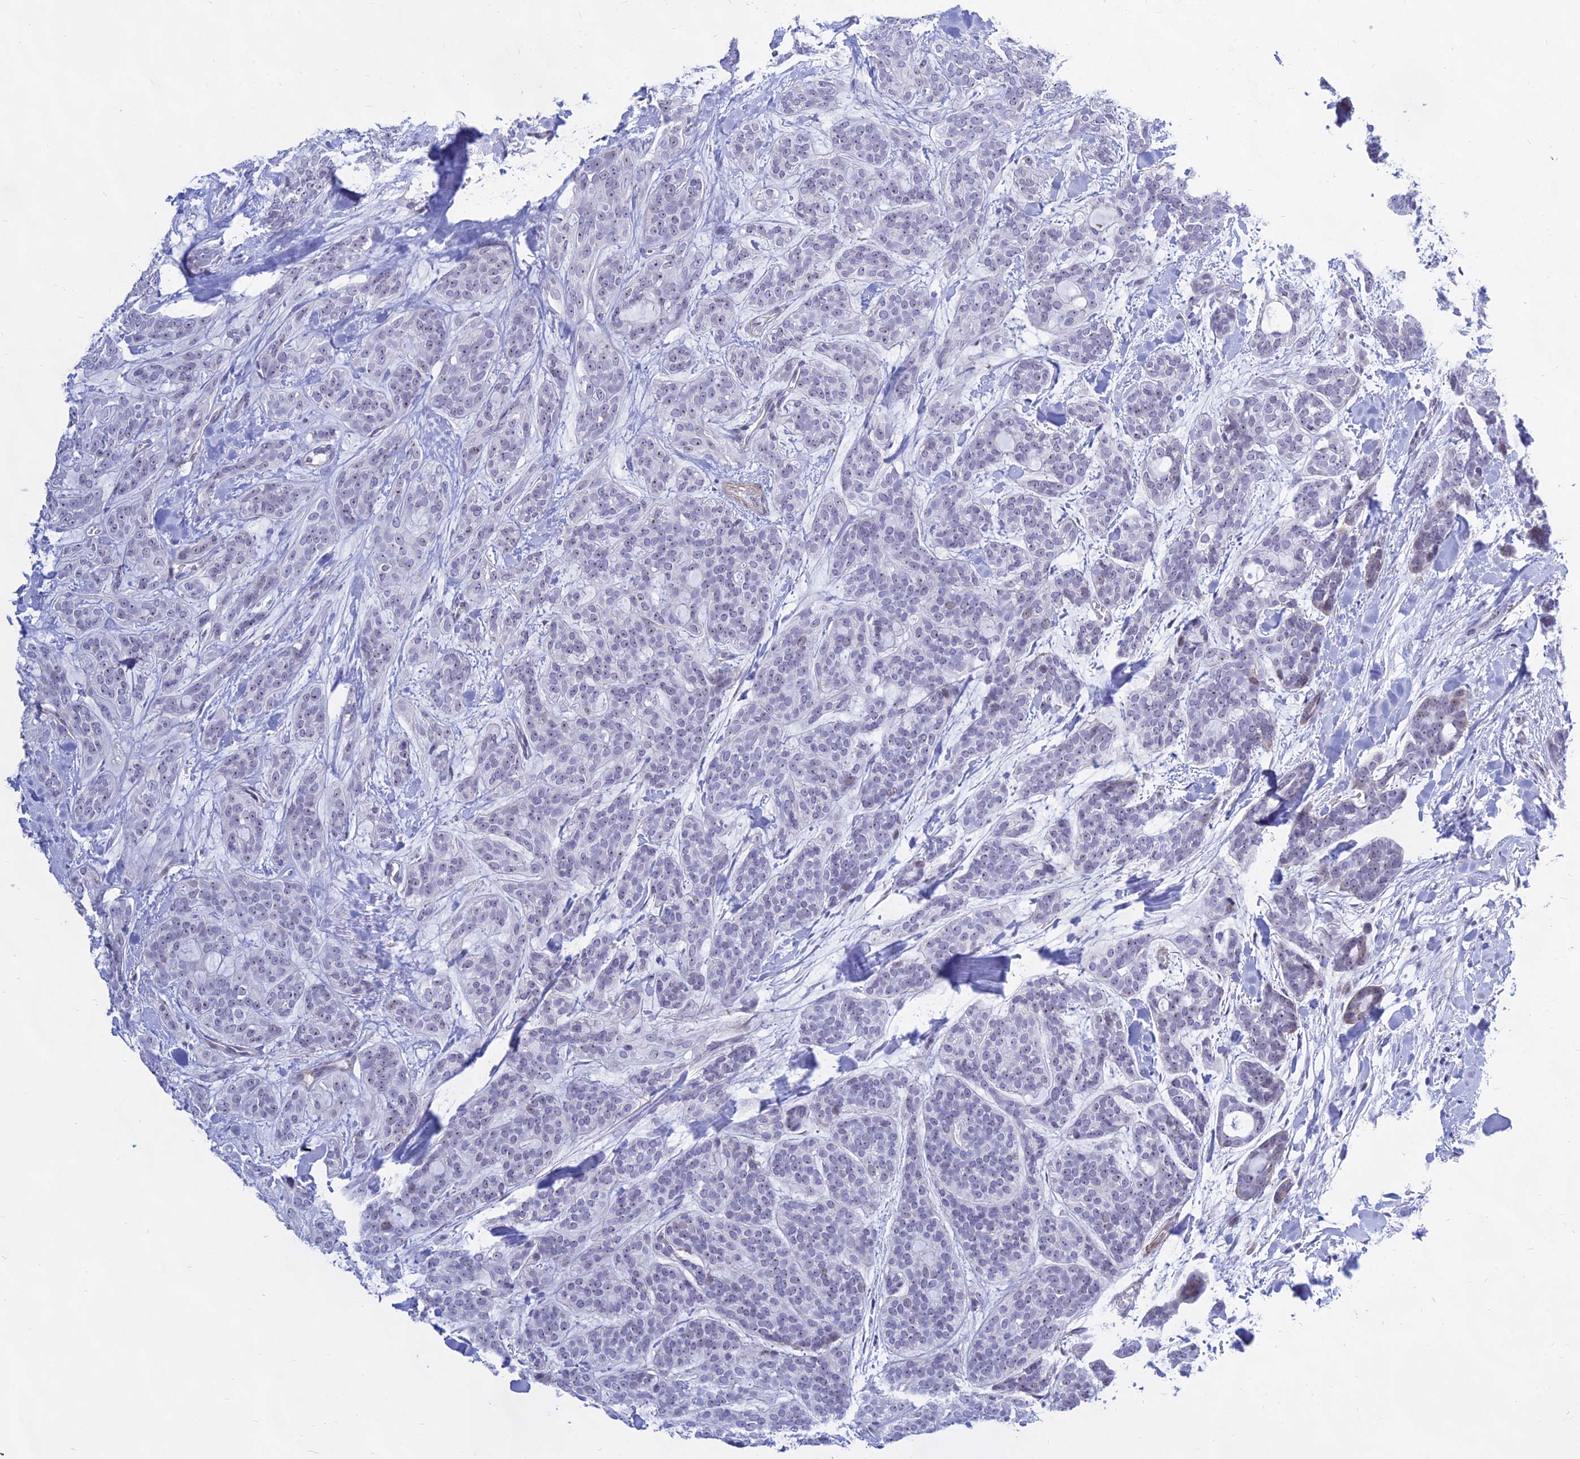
{"staining": {"intensity": "negative", "quantity": "none", "location": "none"}, "tissue": "head and neck cancer", "cell_type": "Tumor cells", "image_type": "cancer", "snomed": [{"axis": "morphology", "description": "Adenocarcinoma, NOS"}, {"axis": "topography", "description": "Head-Neck"}], "caption": "Tumor cells are negative for brown protein staining in head and neck adenocarcinoma. The staining is performed using DAB (3,3'-diaminobenzidine) brown chromogen with nuclei counter-stained in using hematoxylin.", "gene": "KRR1", "patient": {"sex": "male", "age": 66}}